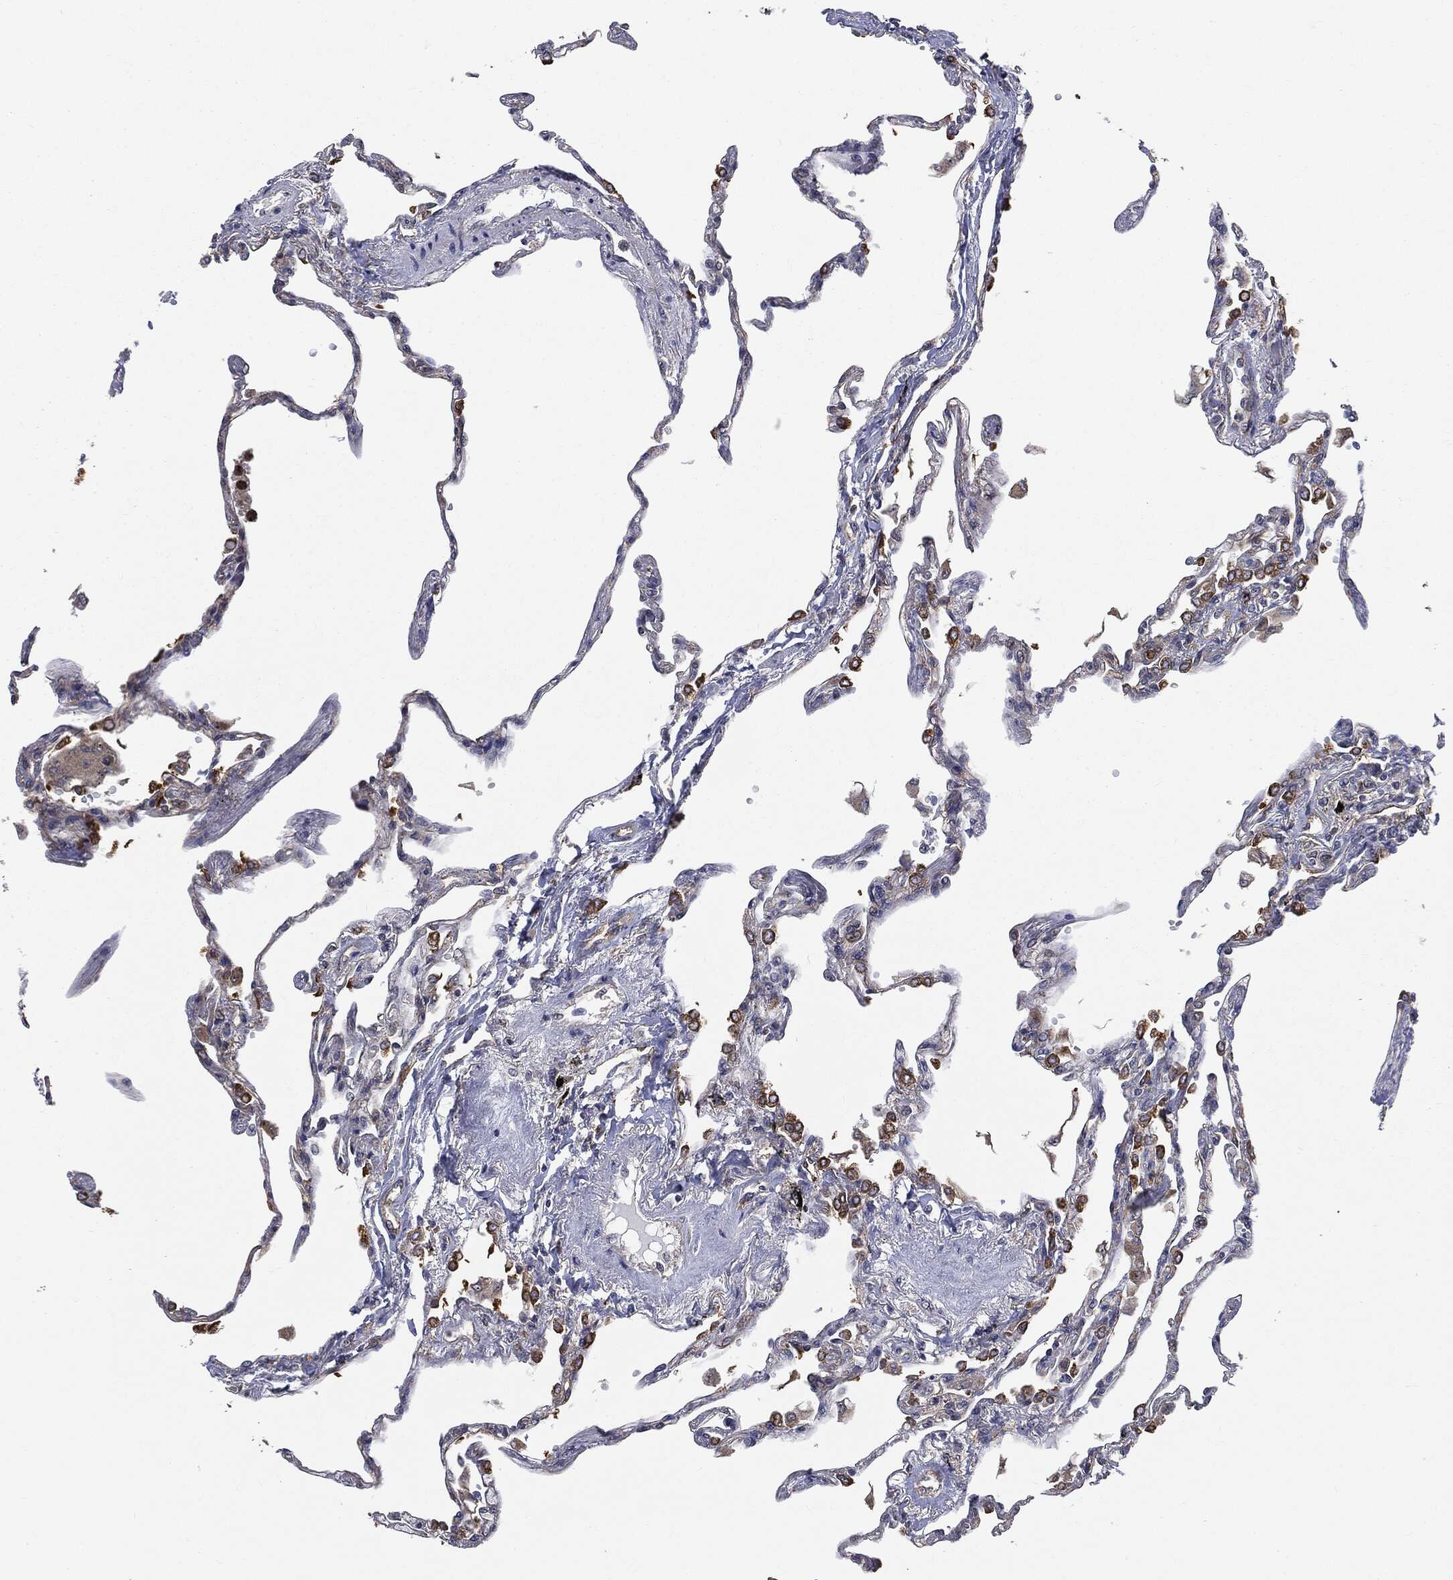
{"staining": {"intensity": "negative", "quantity": "none", "location": "none"}, "tissue": "lung", "cell_type": "Alveolar cells", "image_type": "normal", "snomed": [{"axis": "morphology", "description": "Normal tissue, NOS"}, {"axis": "topography", "description": "Lung"}], "caption": "The histopathology image exhibits no significant staining in alveolar cells of lung. (DAB immunohistochemistry (IHC) with hematoxylin counter stain).", "gene": "TRMT1L", "patient": {"sex": "male", "age": 78}}